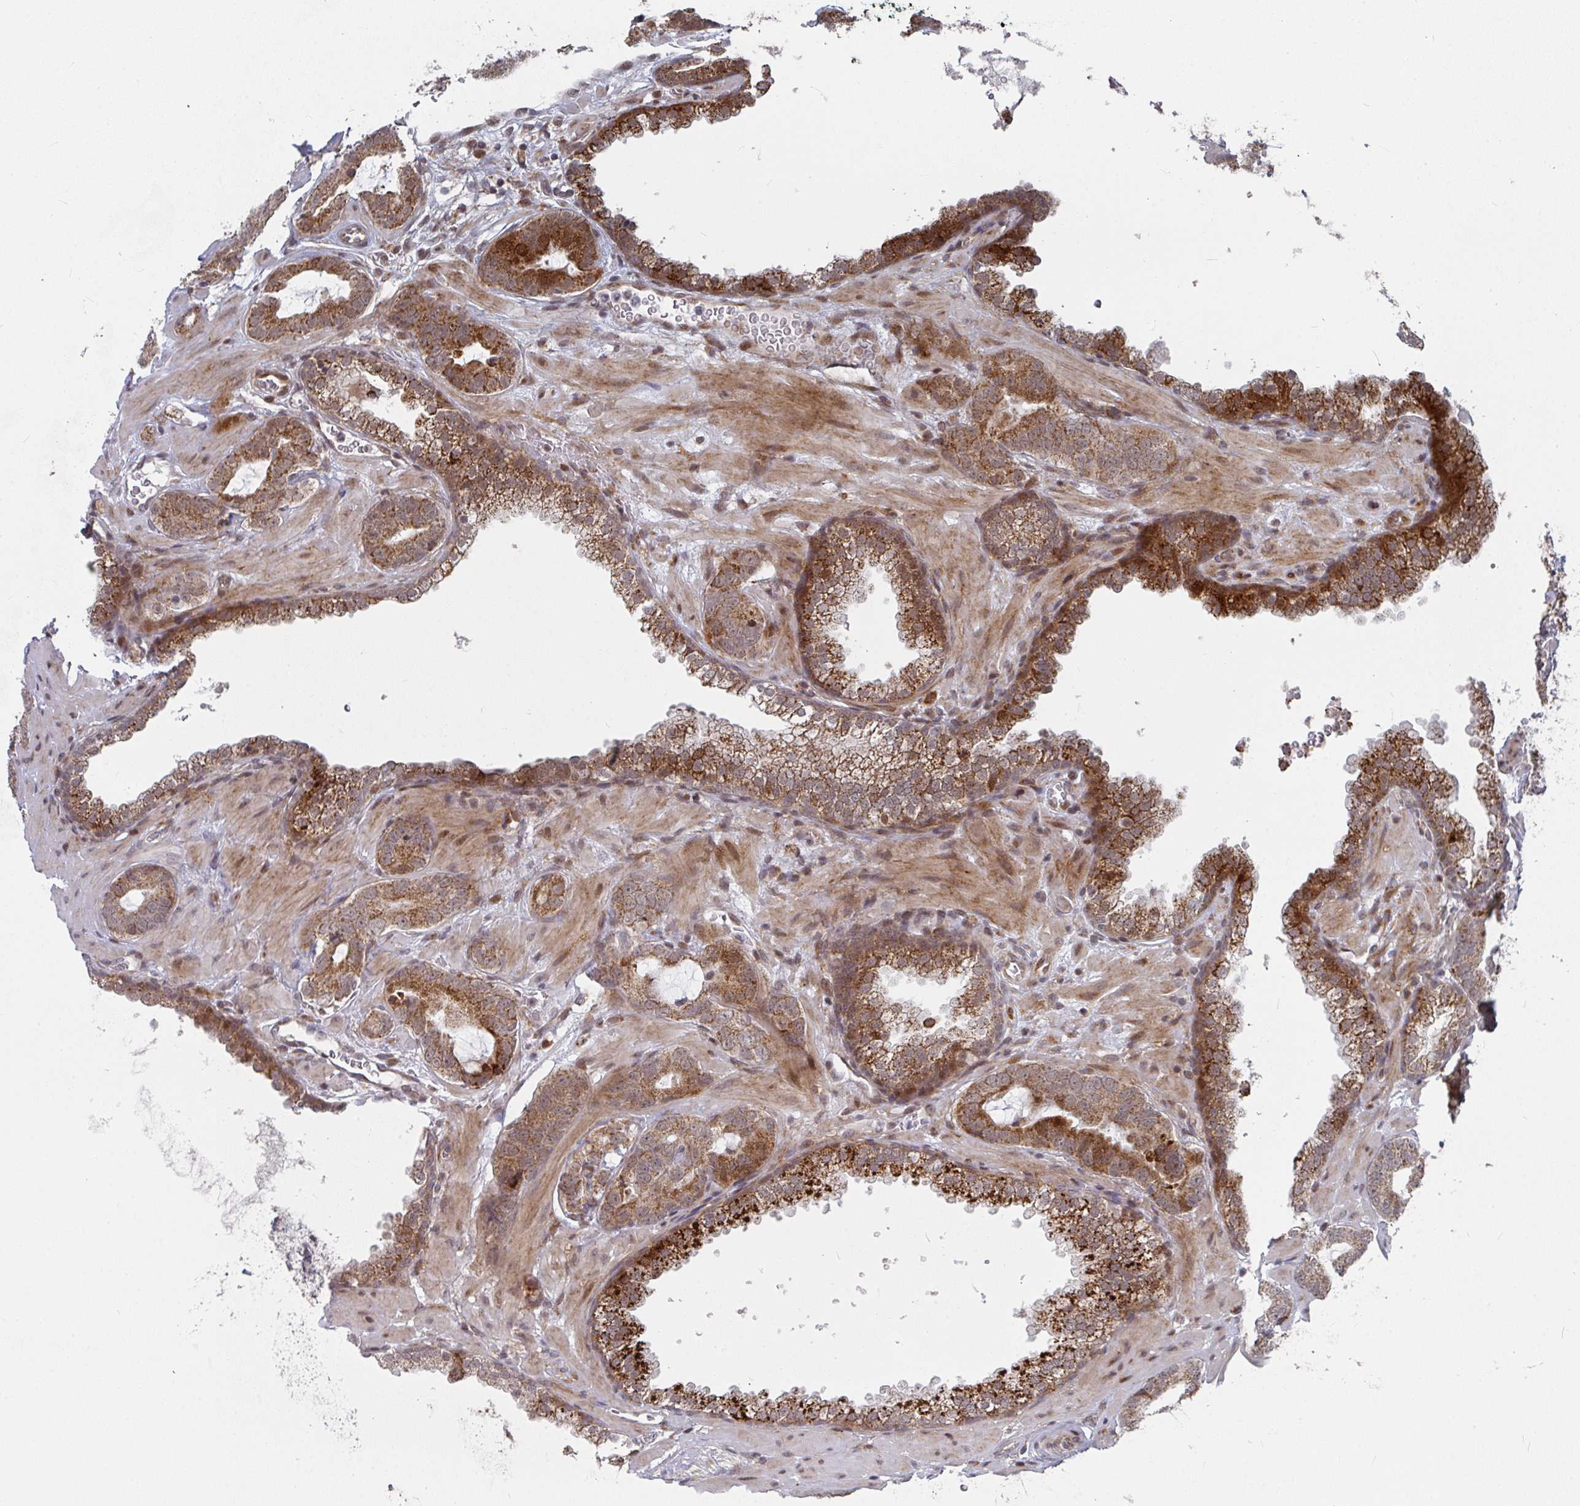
{"staining": {"intensity": "strong", "quantity": ">75%", "location": "cytoplasmic/membranous"}, "tissue": "prostate cancer", "cell_type": "Tumor cells", "image_type": "cancer", "snomed": [{"axis": "morphology", "description": "Adenocarcinoma, Low grade"}, {"axis": "topography", "description": "Prostate"}], "caption": "A brown stain labels strong cytoplasmic/membranous positivity of a protein in human prostate cancer tumor cells.", "gene": "RBBP5", "patient": {"sex": "male", "age": 62}}